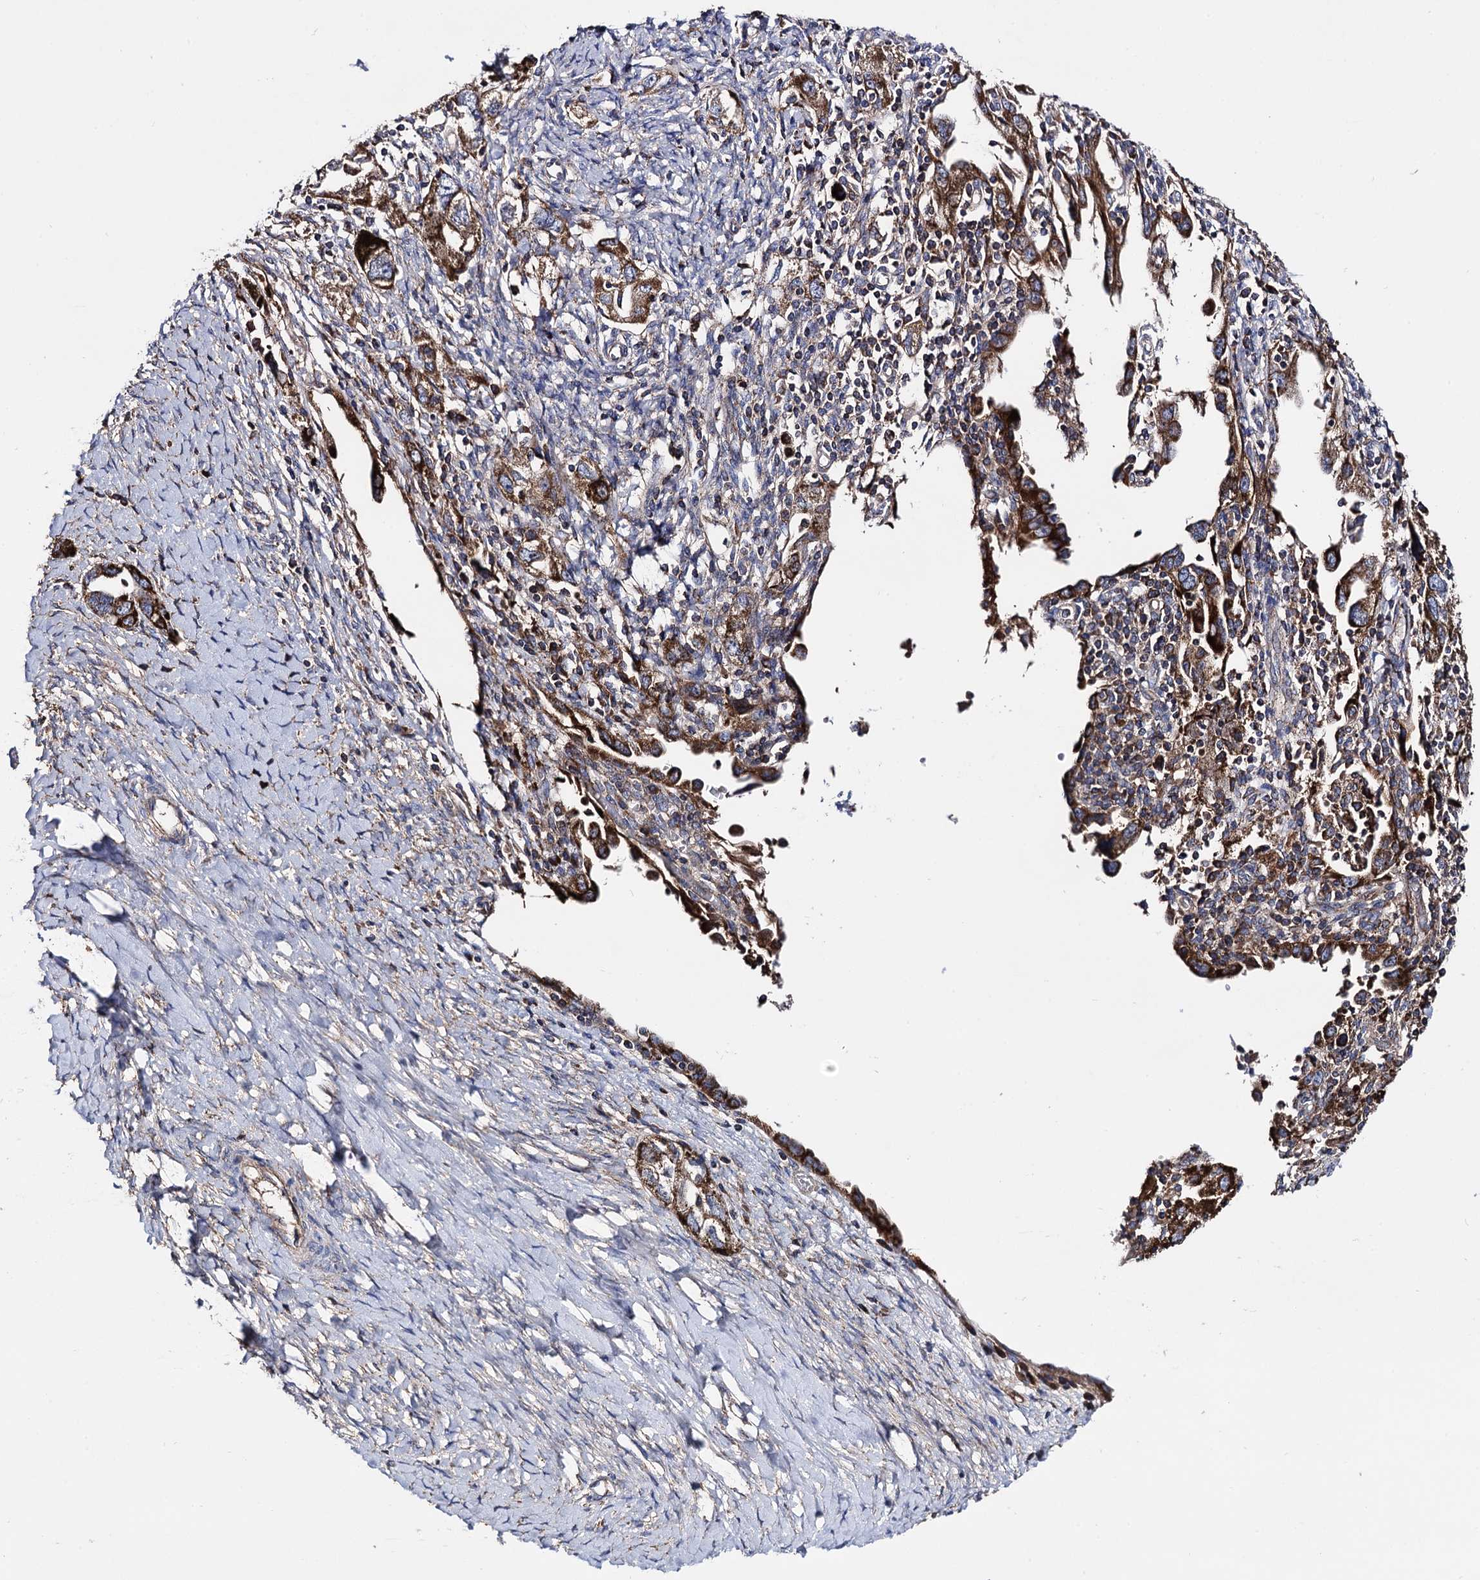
{"staining": {"intensity": "strong", "quantity": ">75%", "location": "cytoplasmic/membranous"}, "tissue": "ovarian cancer", "cell_type": "Tumor cells", "image_type": "cancer", "snomed": [{"axis": "morphology", "description": "Carcinoma, NOS"}, {"axis": "morphology", "description": "Cystadenocarcinoma, serous, NOS"}, {"axis": "topography", "description": "Ovary"}], "caption": "Immunohistochemistry (IHC) staining of ovarian cancer (carcinoma), which reveals high levels of strong cytoplasmic/membranous expression in approximately >75% of tumor cells indicating strong cytoplasmic/membranous protein positivity. The staining was performed using DAB (3,3'-diaminobenzidine) (brown) for protein detection and nuclei were counterstained in hematoxylin (blue).", "gene": "IQCH", "patient": {"sex": "female", "age": 69}}